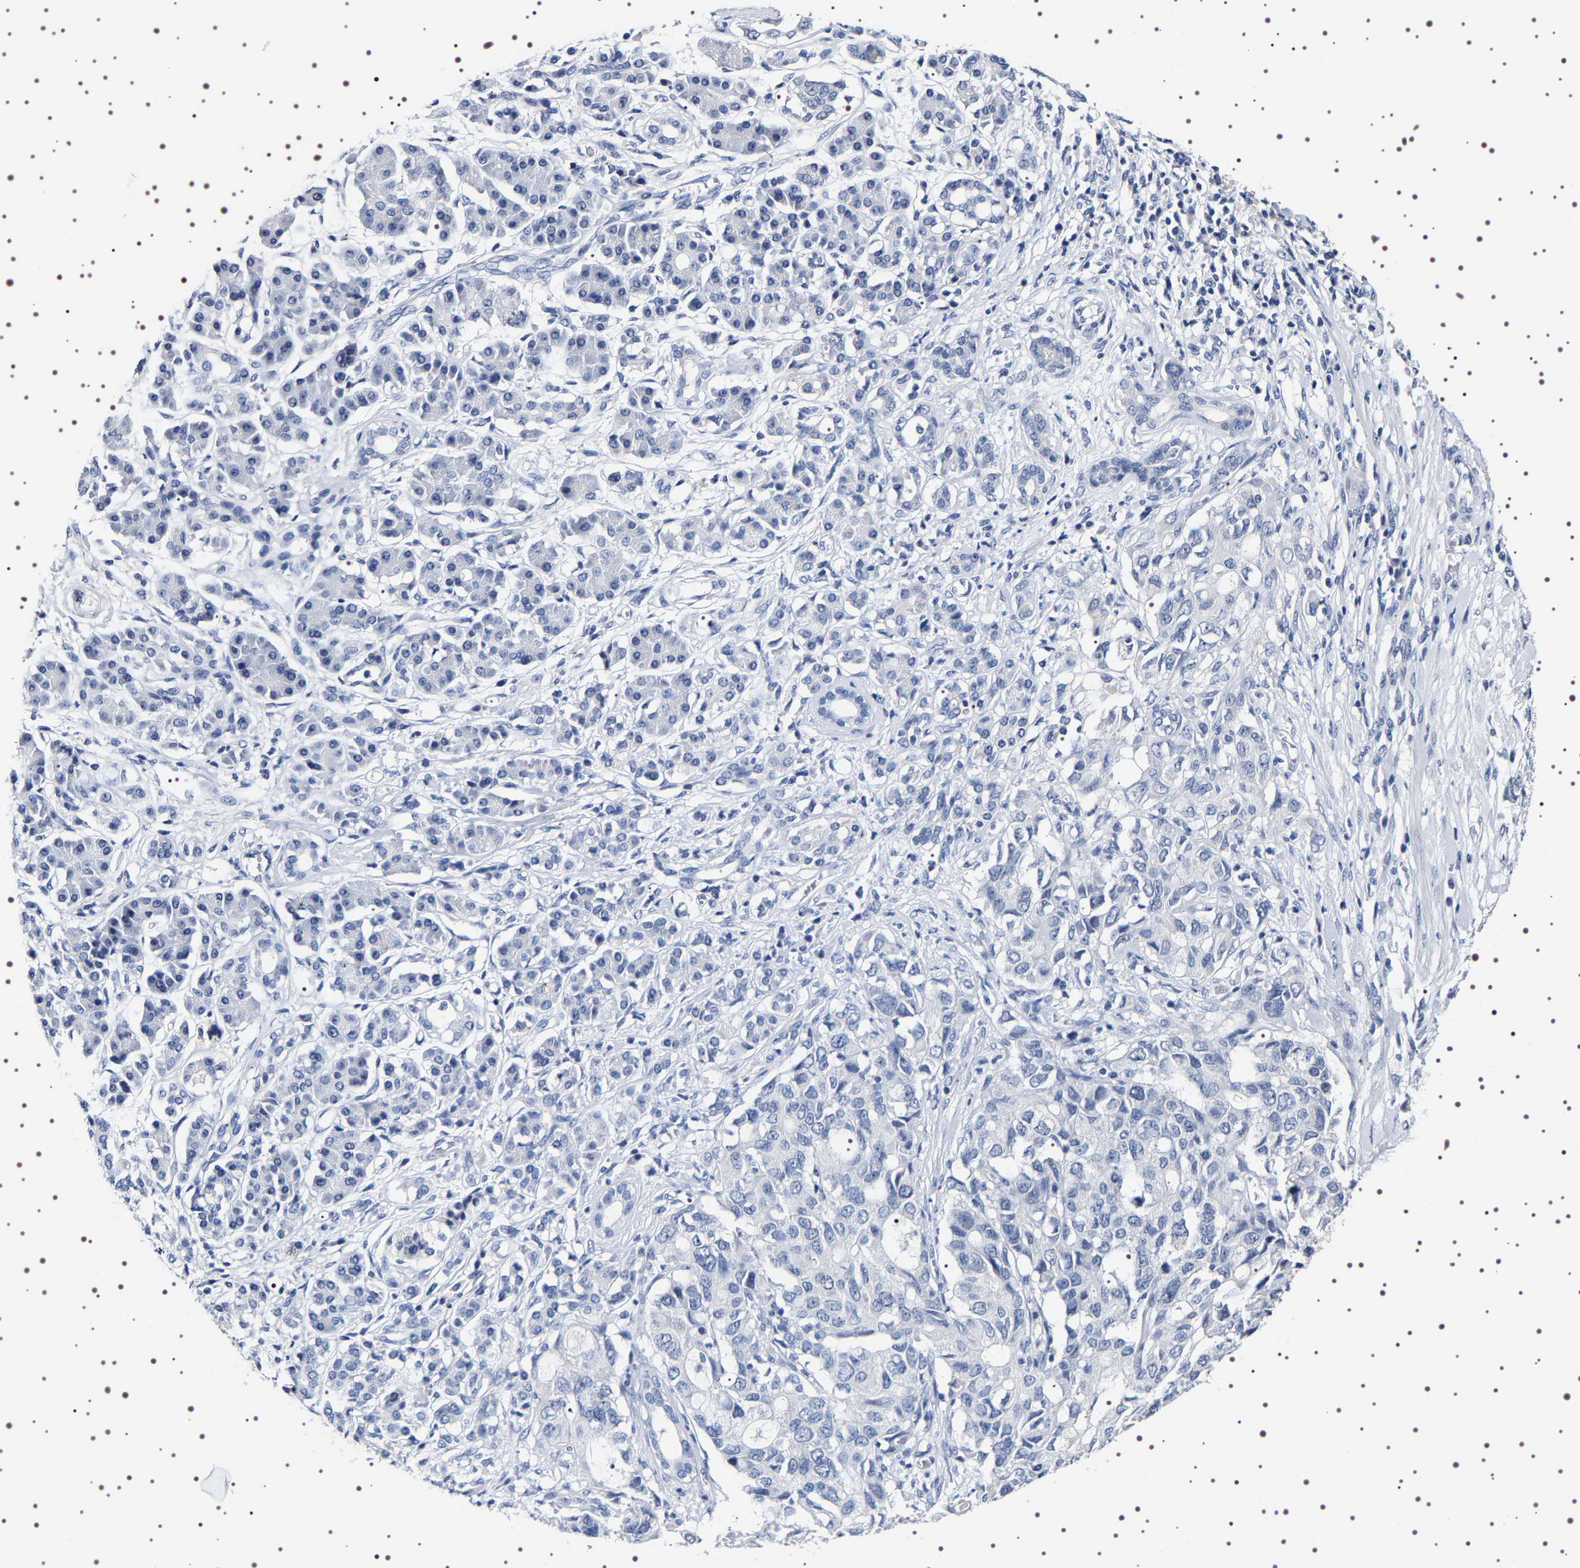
{"staining": {"intensity": "negative", "quantity": "none", "location": "none"}, "tissue": "pancreatic cancer", "cell_type": "Tumor cells", "image_type": "cancer", "snomed": [{"axis": "morphology", "description": "Adenocarcinoma, NOS"}, {"axis": "topography", "description": "Pancreas"}], "caption": "The photomicrograph shows no staining of tumor cells in pancreatic cancer. (Brightfield microscopy of DAB (3,3'-diaminobenzidine) IHC at high magnification).", "gene": "UBQLN3", "patient": {"sex": "female", "age": 56}}